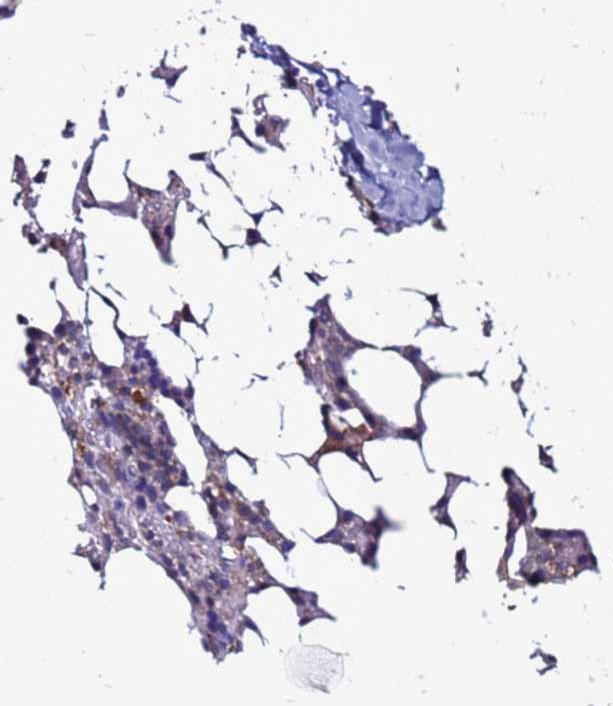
{"staining": {"intensity": "weak", "quantity": "<25%", "location": "cytoplasmic/membranous"}, "tissue": "bone marrow", "cell_type": "Hematopoietic cells", "image_type": "normal", "snomed": [{"axis": "morphology", "description": "Normal tissue, NOS"}, {"axis": "topography", "description": "Bone marrow"}], "caption": "Hematopoietic cells show no significant protein positivity in unremarkable bone marrow. (Brightfield microscopy of DAB immunohistochemistry at high magnification).", "gene": "NRN1L", "patient": {"sex": "male", "age": 78}}